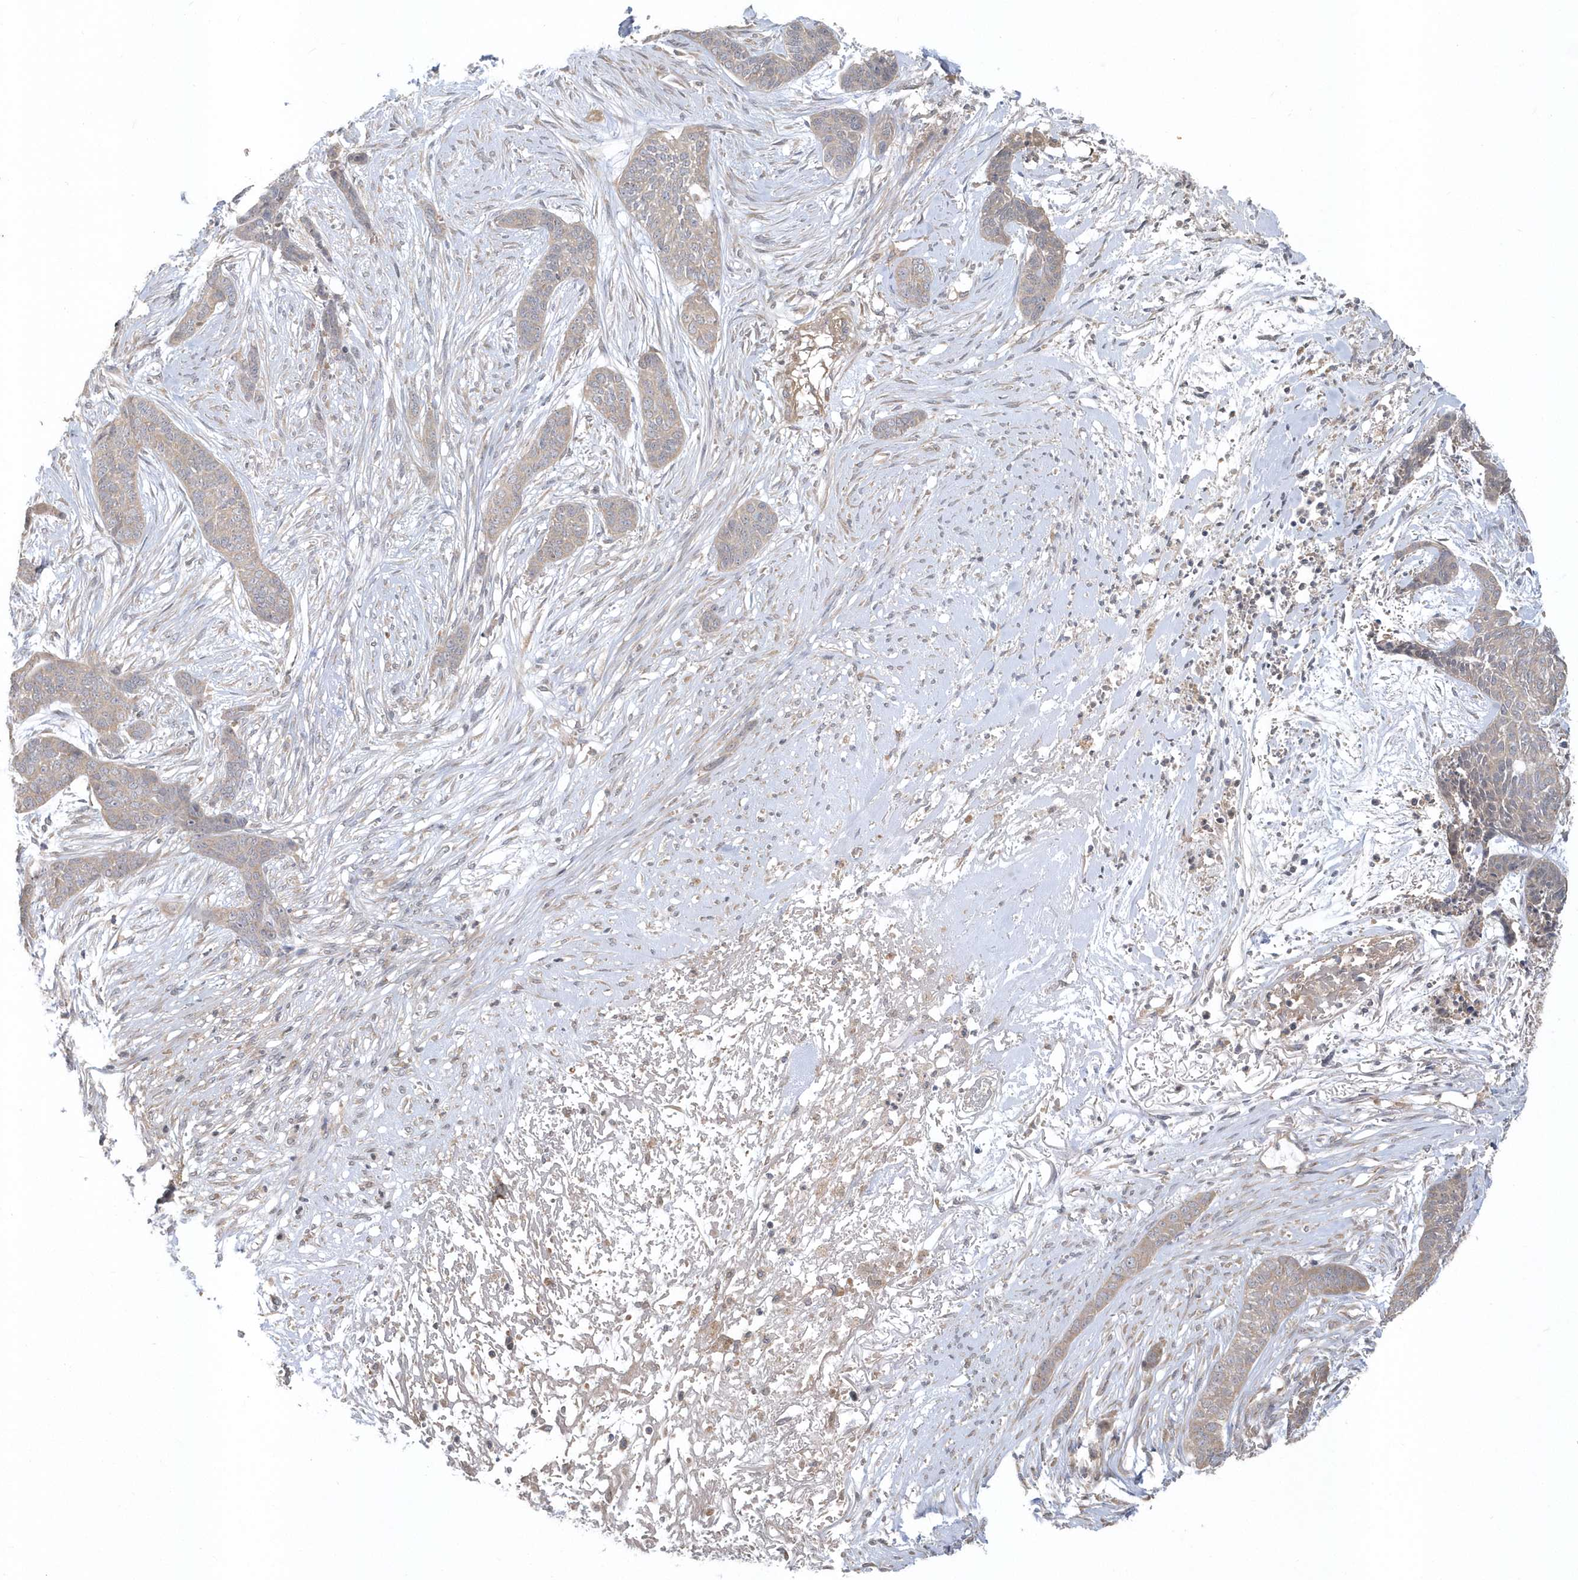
{"staining": {"intensity": "weak", "quantity": "<25%", "location": "cytoplasmic/membranous"}, "tissue": "skin cancer", "cell_type": "Tumor cells", "image_type": "cancer", "snomed": [{"axis": "morphology", "description": "Basal cell carcinoma"}, {"axis": "topography", "description": "Skin"}], "caption": "Immunohistochemistry of human skin cancer (basal cell carcinoma) shows no expression in tumor cells.", "gene": "ACTR1A", "patient": {"sex": "female", "age": 64}}